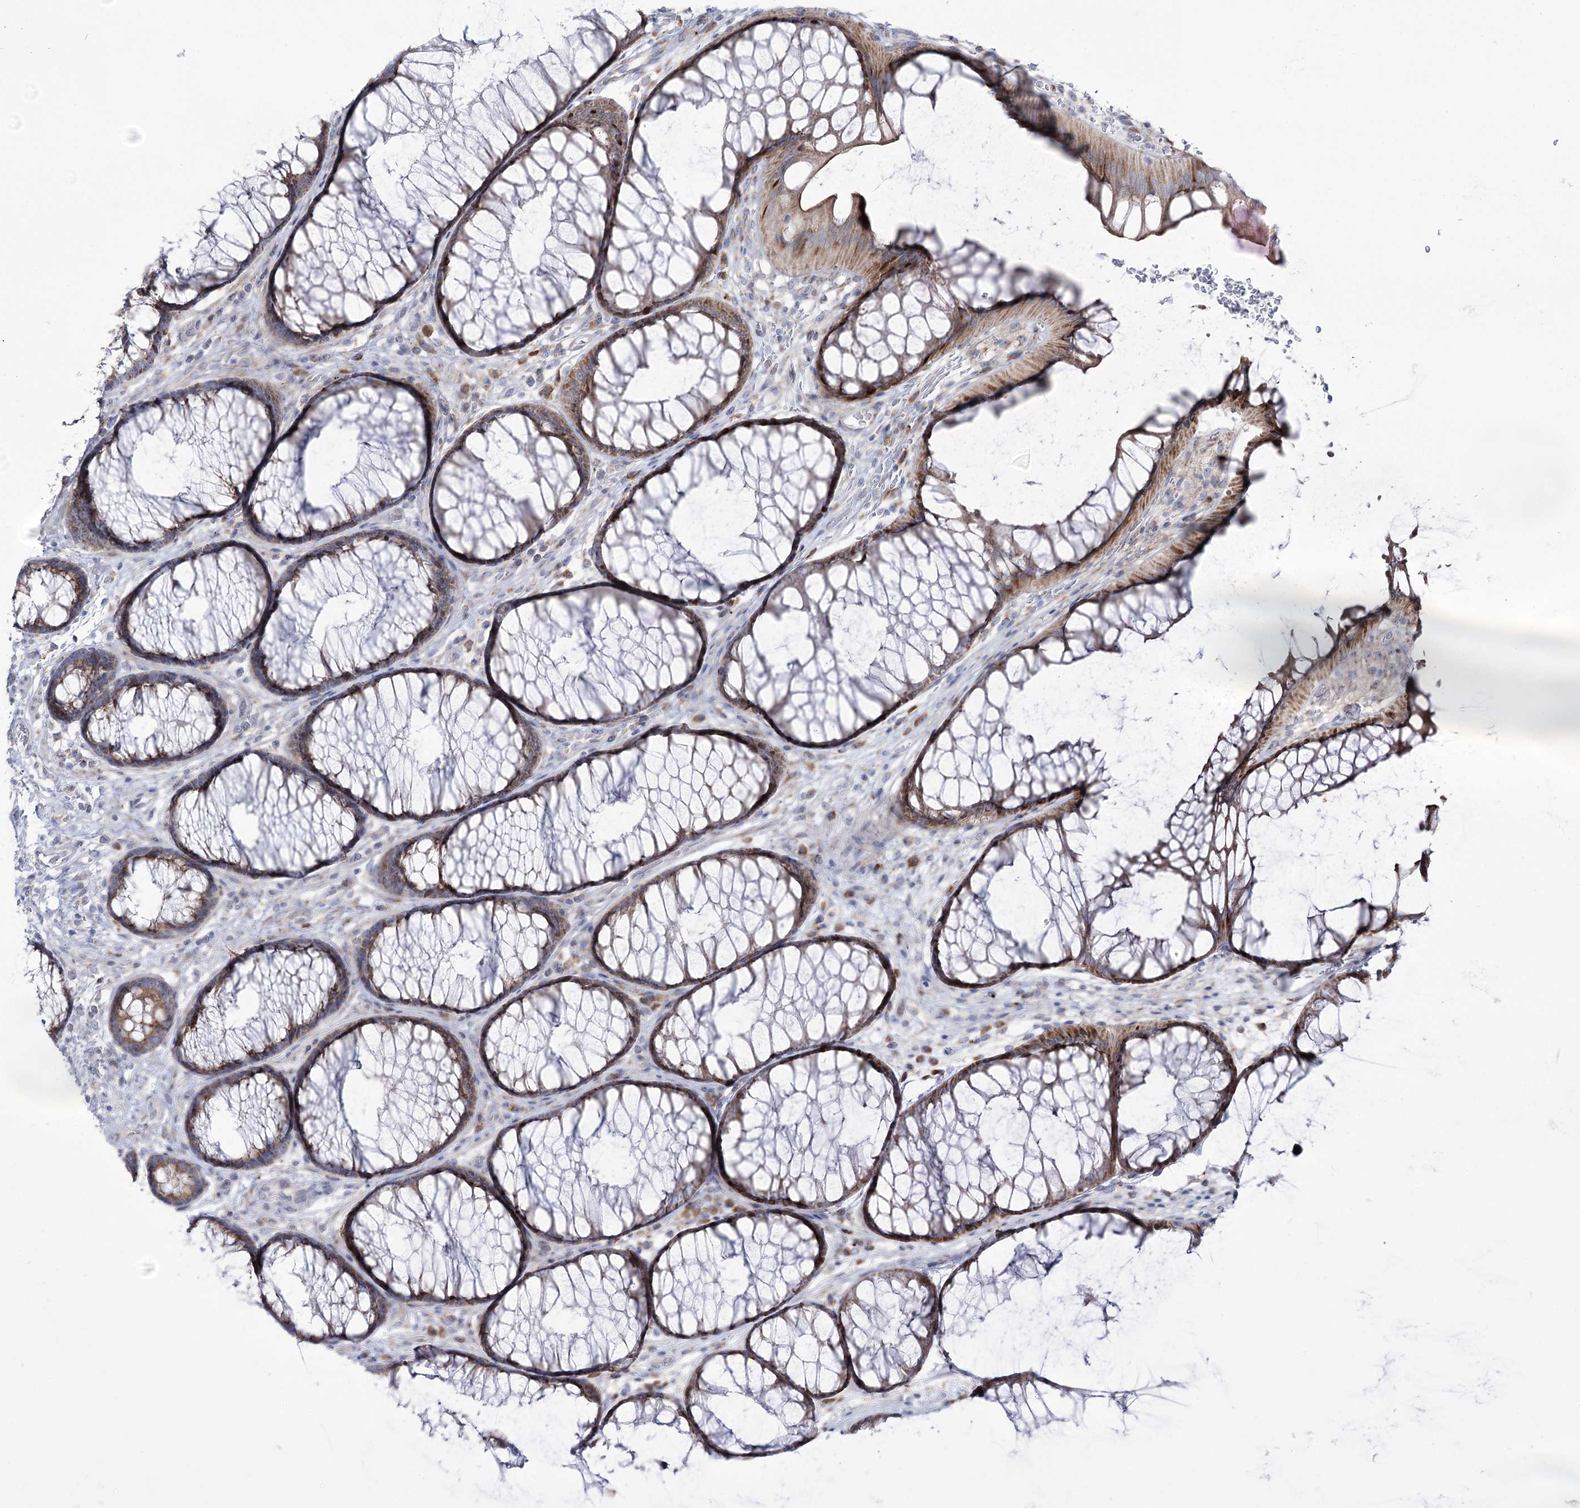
{"staining": {"intensity": "negative", "quantity": "none", "location": "none"}, "tissue": "colon", "cell_type": "Endothelial cells", "image_type": "normal", "snomed": [{"axis": "morphology", "description": "Normal tissue, NOS"}, {"axis": "topography", "description": "Colon"}], "caption": "This is an immunohistochemistry histopathology image of unremarkable human colon. There is no expression in endothelial cells.", "gene": "METTL5", "patient": {"sex": "female", "age": 82}}